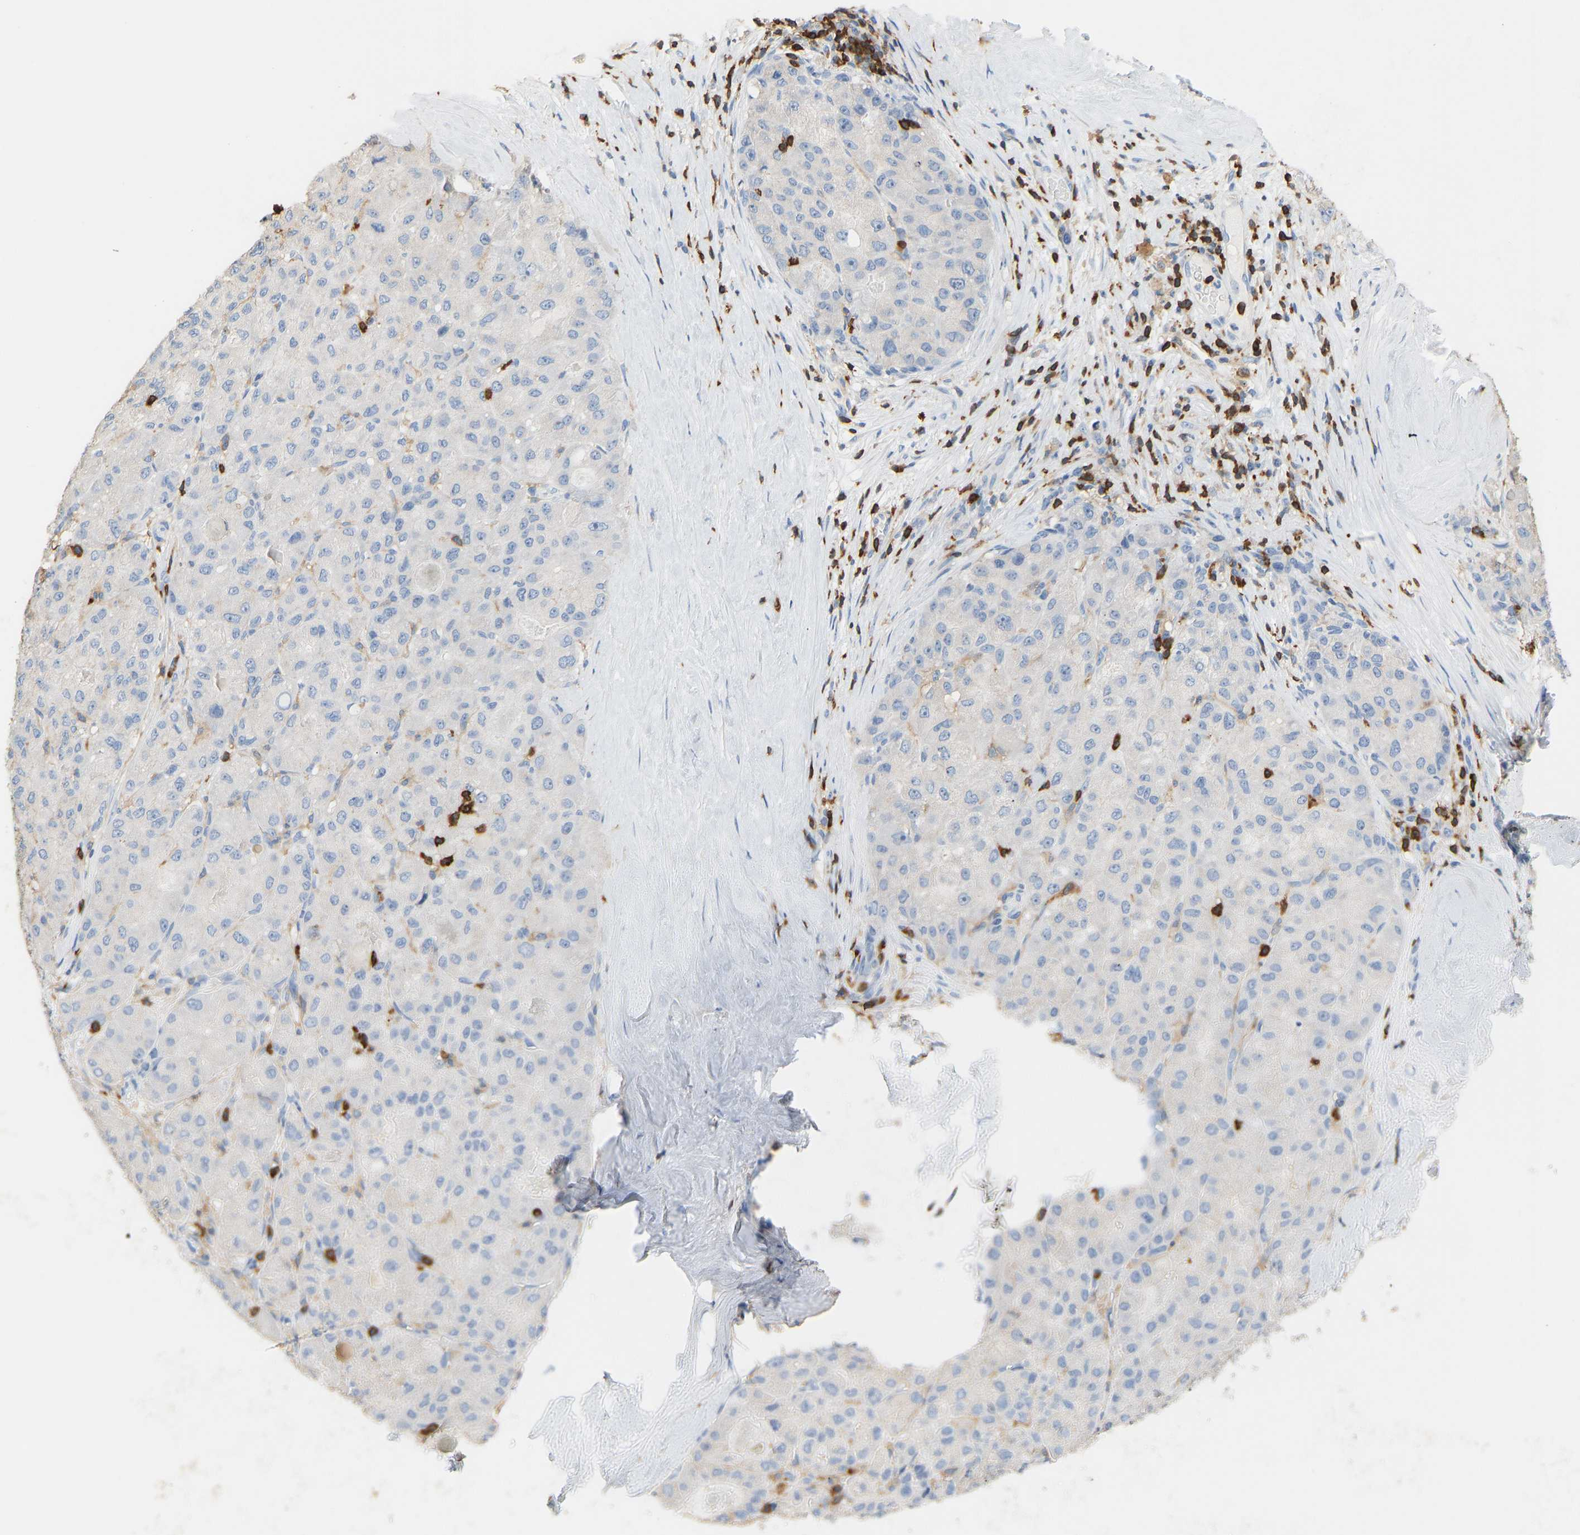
{"staining": {"intensity": "negative", "quantity": "none", "location": "none"}, "tissue": "liver cancer", "cell_type": "Tumor cells", "image_type": "cancer", "snomed": [{"axis": "morphology", "description": "Carcinoma, Hepatocellular, NOS"}, {"axis": "topography", "description": "Liver"}], "caption": "DAB (3,3'-diaminobenzidine) immunohistochemical staining of human hepatocellular carcinoma (liver) displays no significant positivity in tumor cells.", "gene": "EVL", "patient": {"sex": "male", "age": 80}}